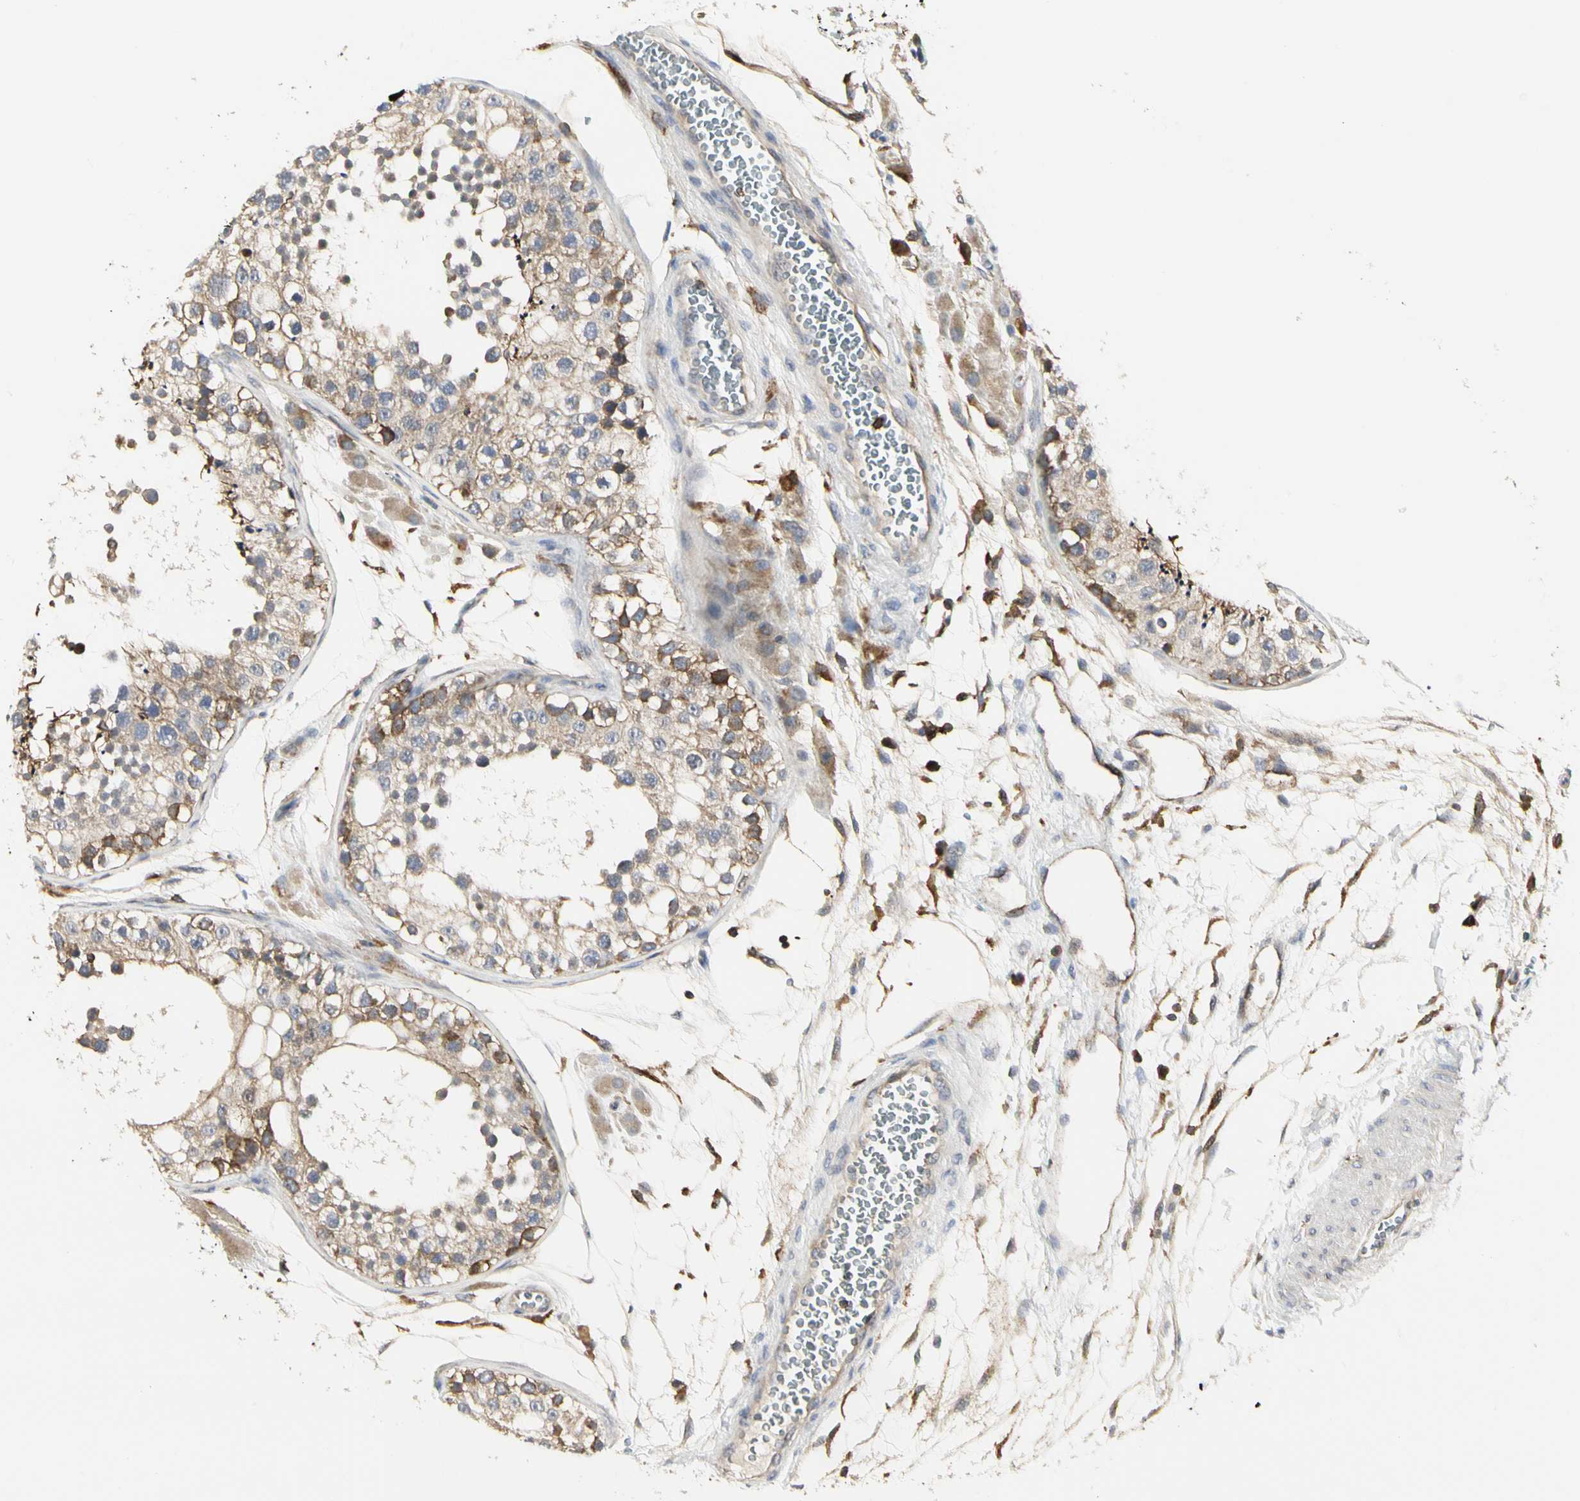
{"staining": {"intensity": "weak", "quantity": ">75%", "location": "cytoplasmic/membranous"}, "tissue": "testis", "cell_type": "Cells in seminiferous ducts", "image_type": "normal", "snomed": [{"axis": "morphology", "description": "Normal tissue, NOS"}, {"axis": "topography", "description": "Testis"}], "caption": "Testis stained for a protein (brown) displays weak cytoplasmic/membranous positive expression in about >75% of cells in seminiferous ducts.", "gene": "NAPG", "patient": {"sex": "male", "age": 26}}